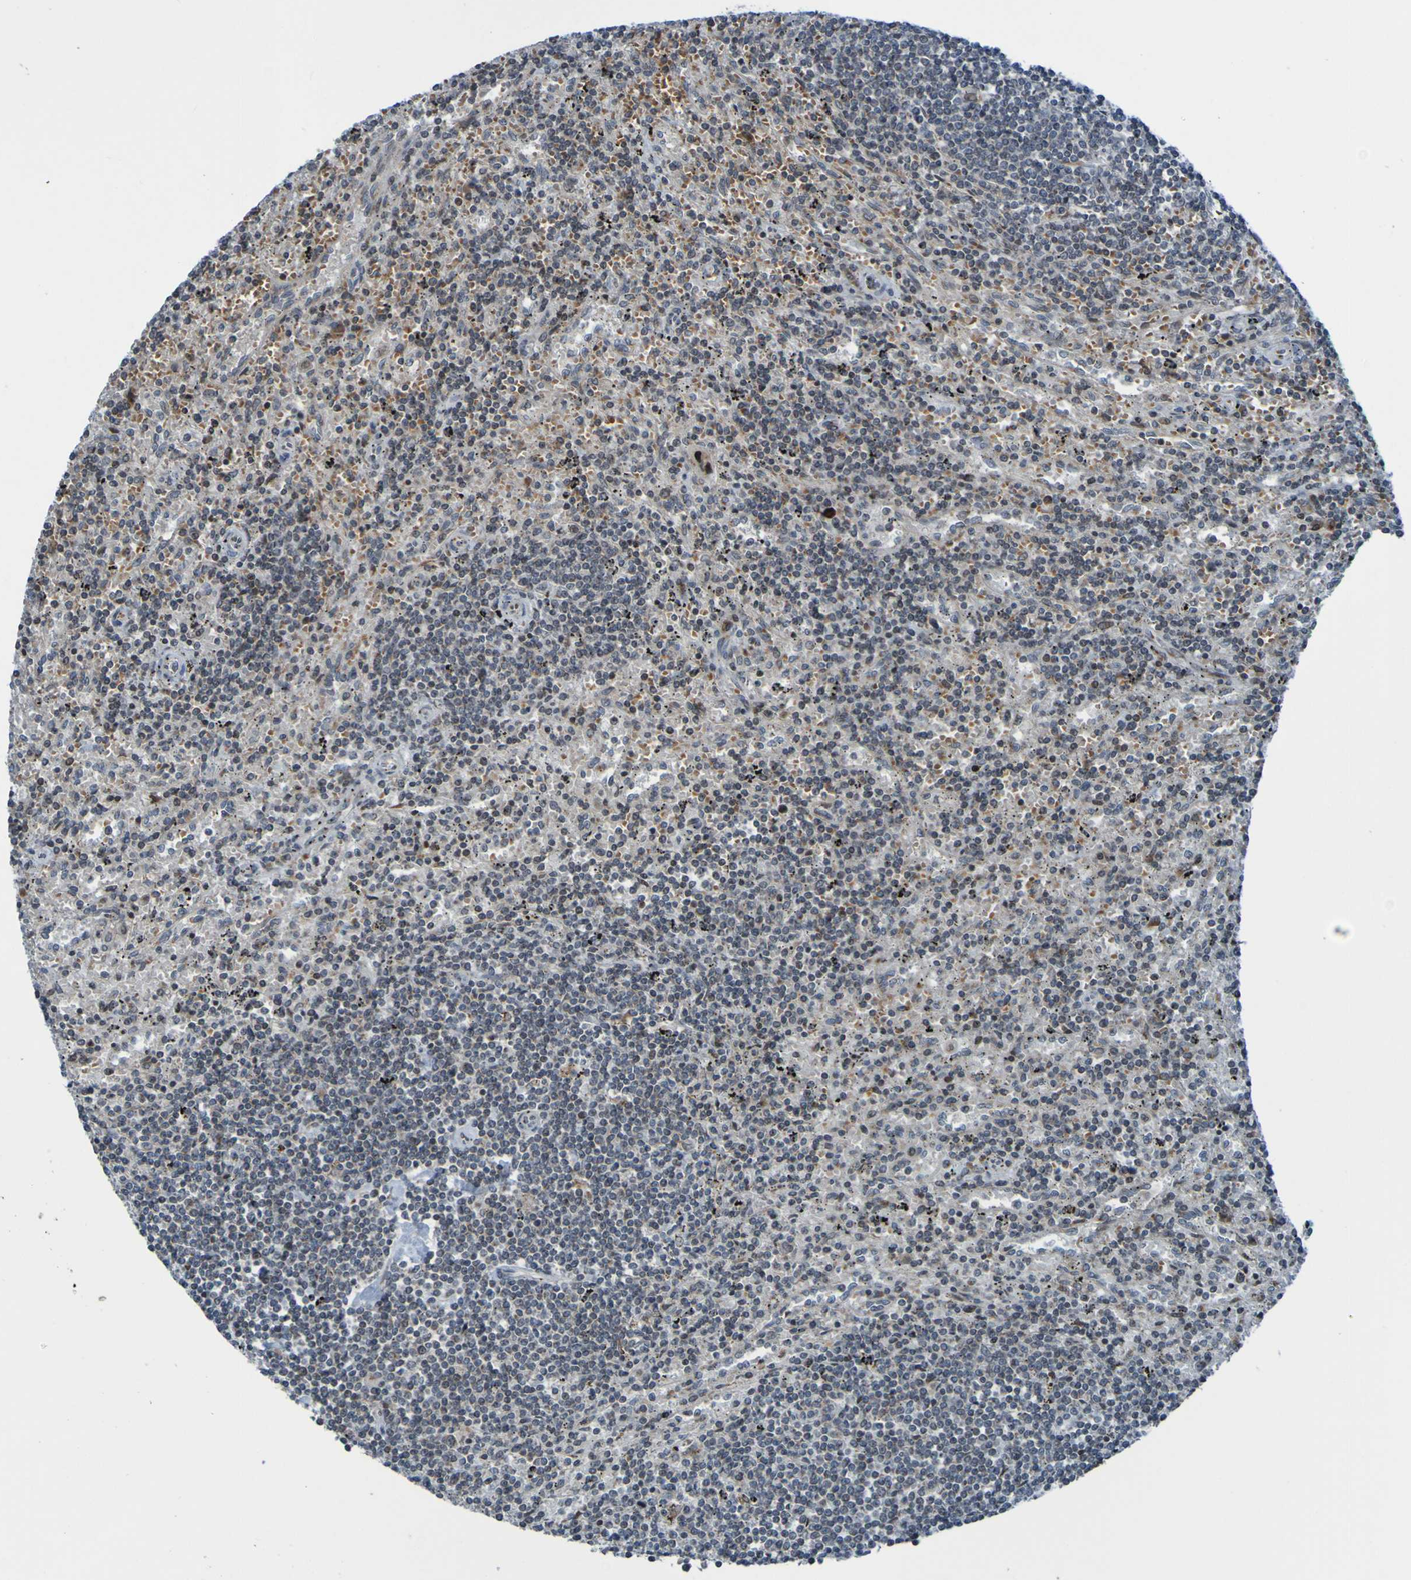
{"staining": {"intensity": "weak", "quantity": "<25%", "location": "cytoplasmic/membranous"}, "tissue": "lymphoma", "cell_type": "Tumor cells", "image_type": "cancer", "snomed": [{"axis": "morphology", "description": "Malignant lymphoma, non-Hodgkin's type, Low grade"}, {"axis": "topography", "description": "Spleen"}], "caption": "Protein analysis of lymphoma shows no significant expression in tumor cells.", "gene": "UNG", "patient": {"sex": "male", "age": 76}}